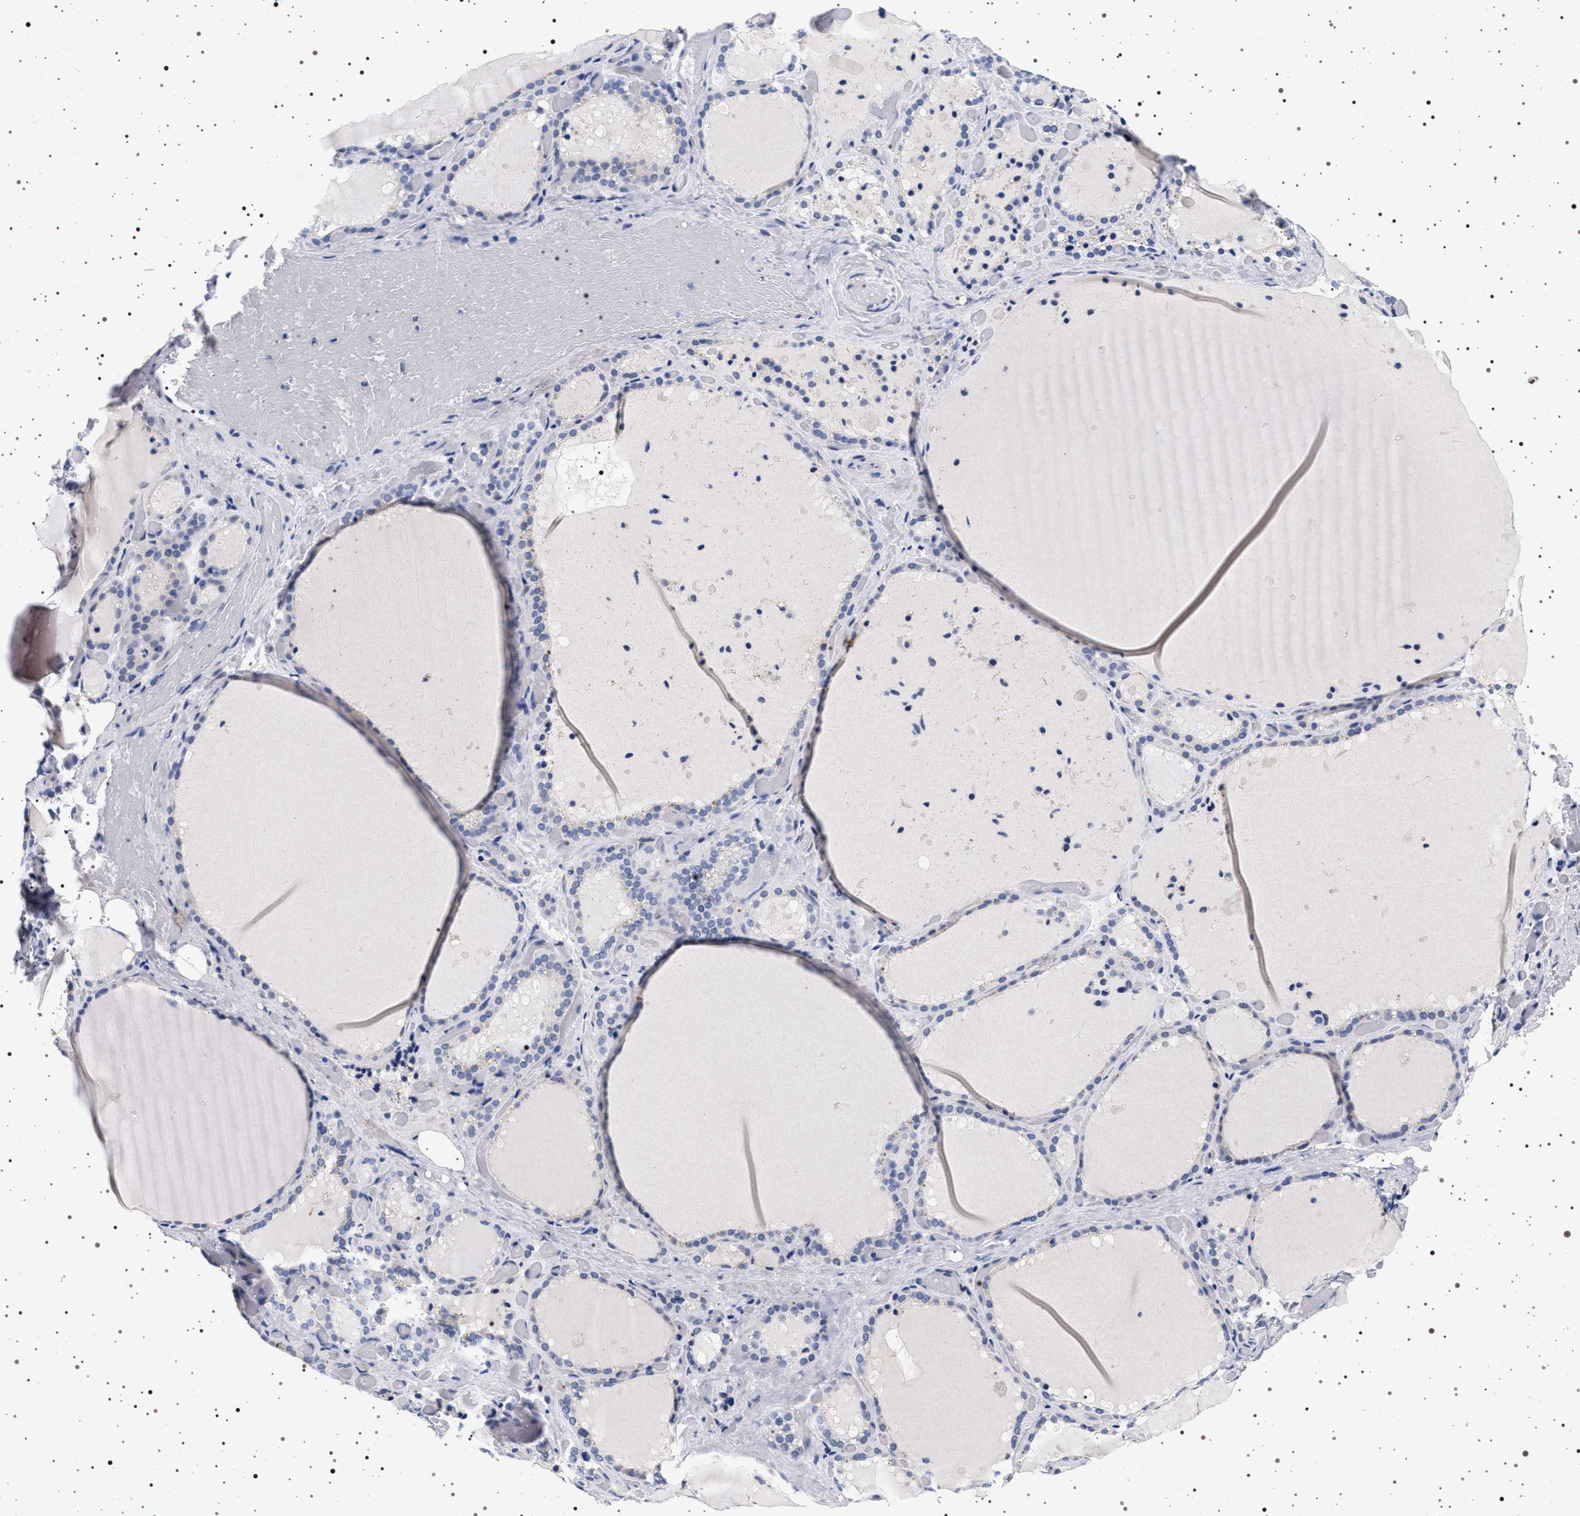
{"staining": {"intensity": "negative", "quantity": "none", "location": "none"}, "tissue": "thyroid gland", "cell_type": "Glandular cells", "image_type": "normal", "snomed": [{"axis": "morphology", "description": "Normal tissue, NOS"}, {"axis": "topography", "description": "Thyroid gland"}], "caption": "The immunohistochemistry (IHC) histopathology image has no significant expression in glandular cells of thyroid gland. (DAB (3,3'-diaminobenzidine) IHC visualized using brightfield microscopy, high magnification).", "gene": "MAPK10", "patient": {"sex": "female", "age": 44}}